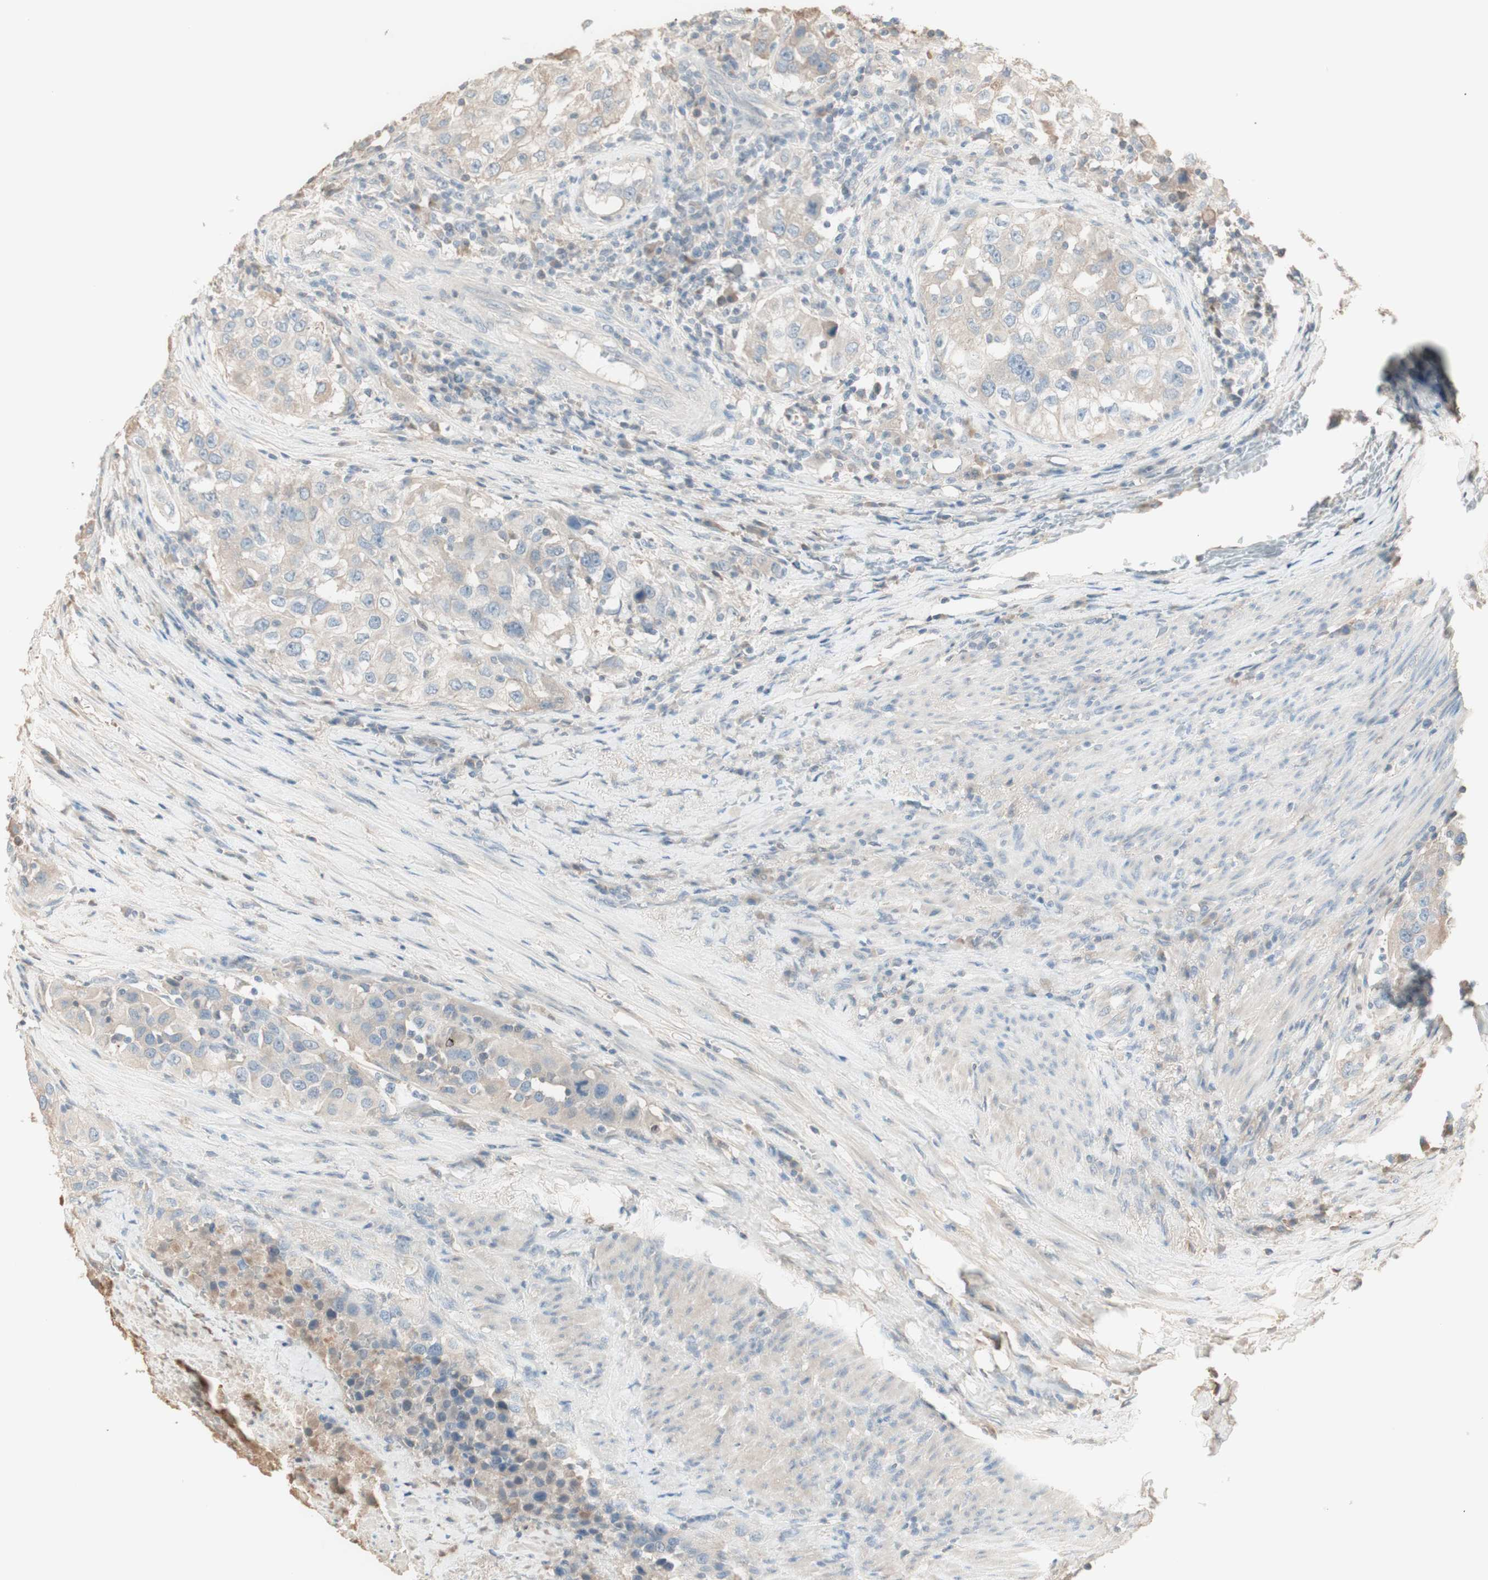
{"staining": {"intensity": "negative", "quantity": "none", "location": "none"}, "tissue": "urothelial cancer", "cell_type": "Tumor cells", "image_type": "cancer", "snomed": [{"axis": "morphology", "description": "Urothelial carcinoma, High grade"}, {"axis": "topography", "description": "Urinary bladder"}], "caption": "This histopathology image is of urothelial cancer stained with immunohistochemistry (IHC) to label a protein in brown with the nuclei are counter-stained blue. There is no expression in tumor cells.", "gene": "IFNG", "patient": {"sex": "female", "age": 80}}